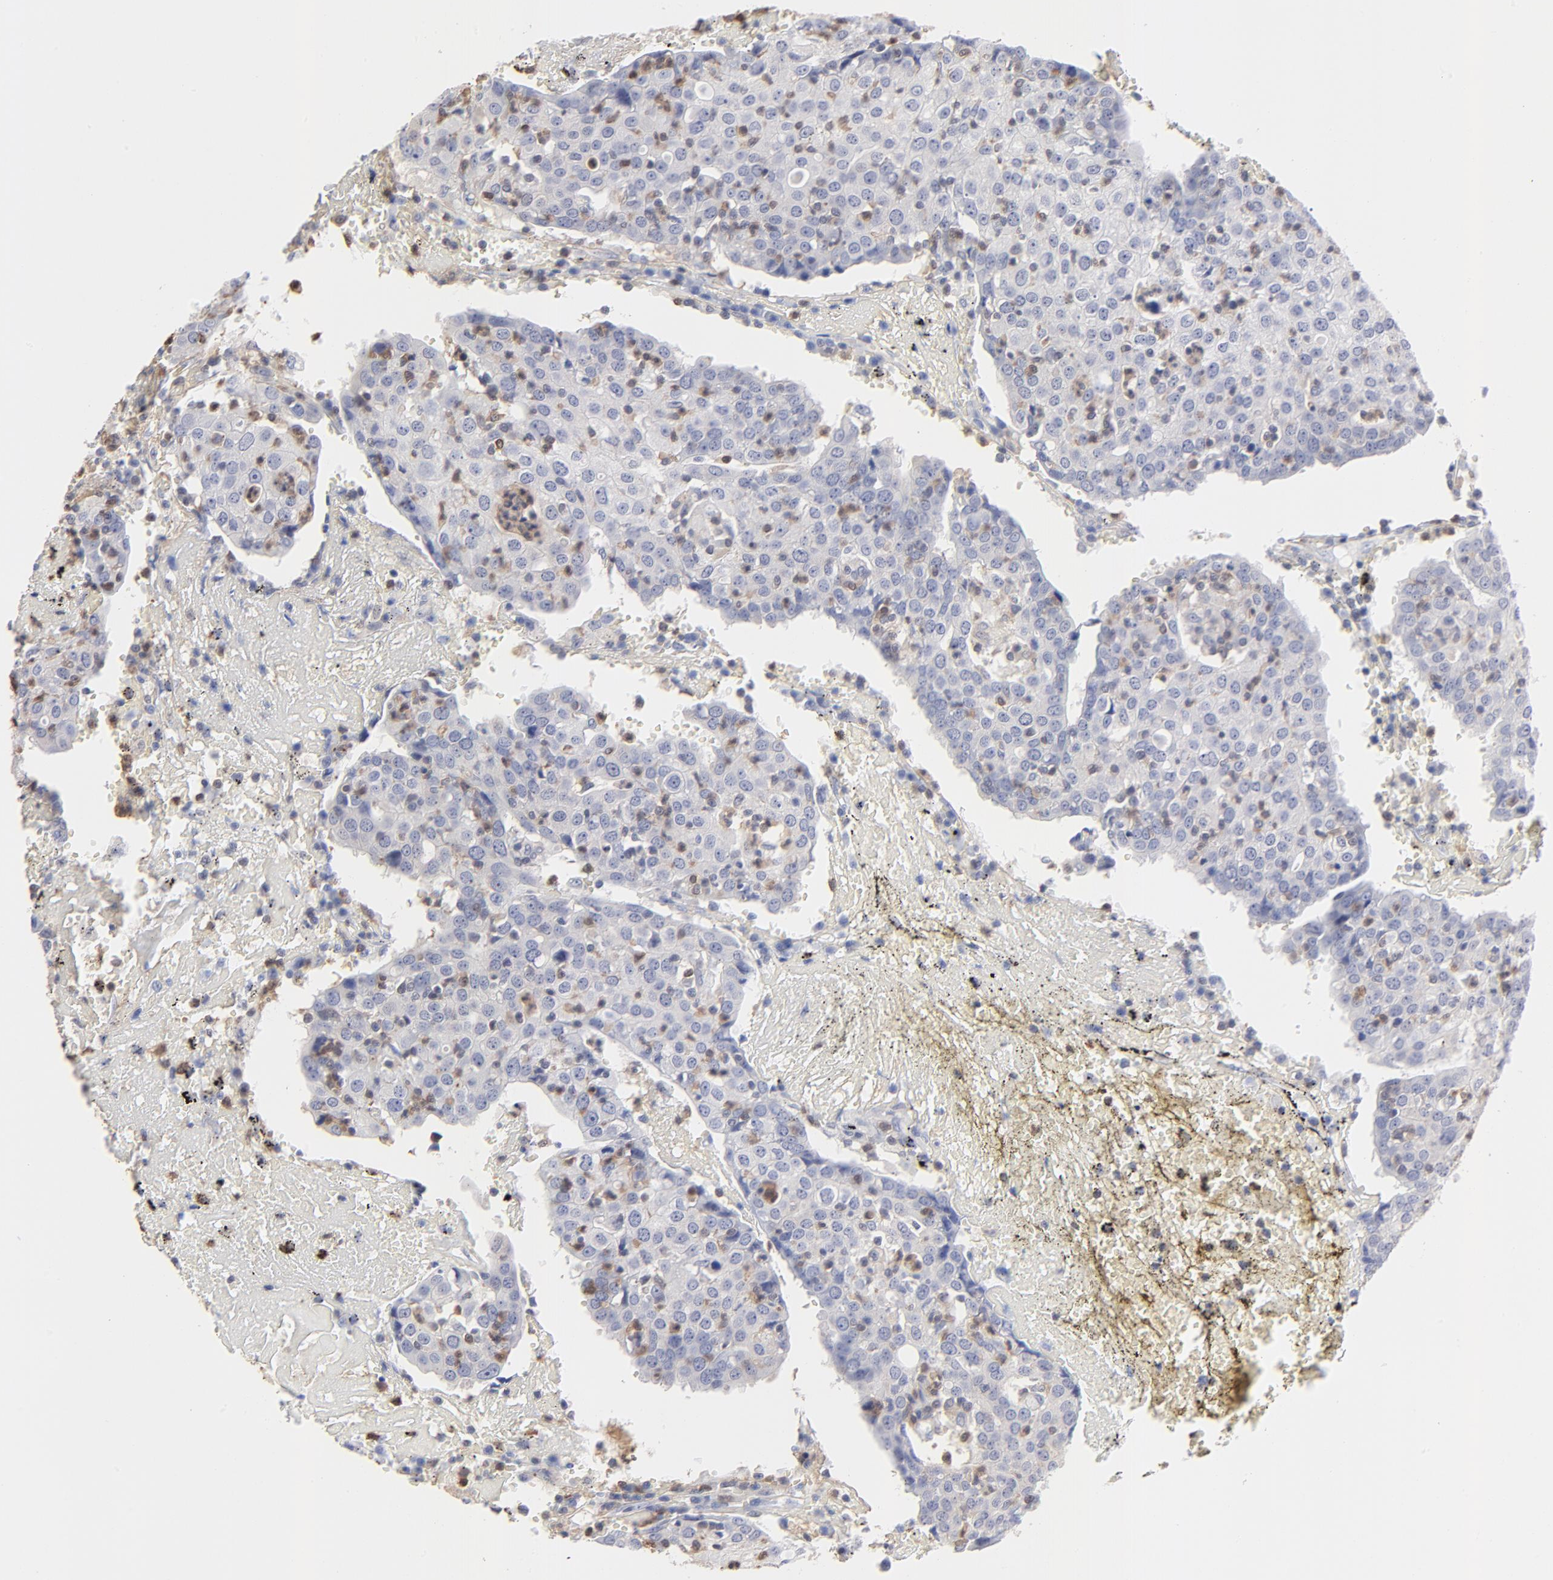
{"staining": {"intensity": "negative", "quantity": "none", "location": "none"}, "tissue": "head and neck cancer", "cell_type": "Tumor cells", "image_type": "cancer", "snomed": [{"axis": "morphology", "description": "Adenocarcinoma, NOS"}, {"axis": "topography", "description": "Salivary gland"}, {"axis": "topography", "description": "Head-Neck"}], "caption": "This photomicrograph is of head and neck adenocarcinoma stained with IHC to label a protein in brown with the nuclei are counter-stained blue. There is no expression in tumor cells.", "gene": "TBXT", "patient": {"sex": "female", "age": 65}}